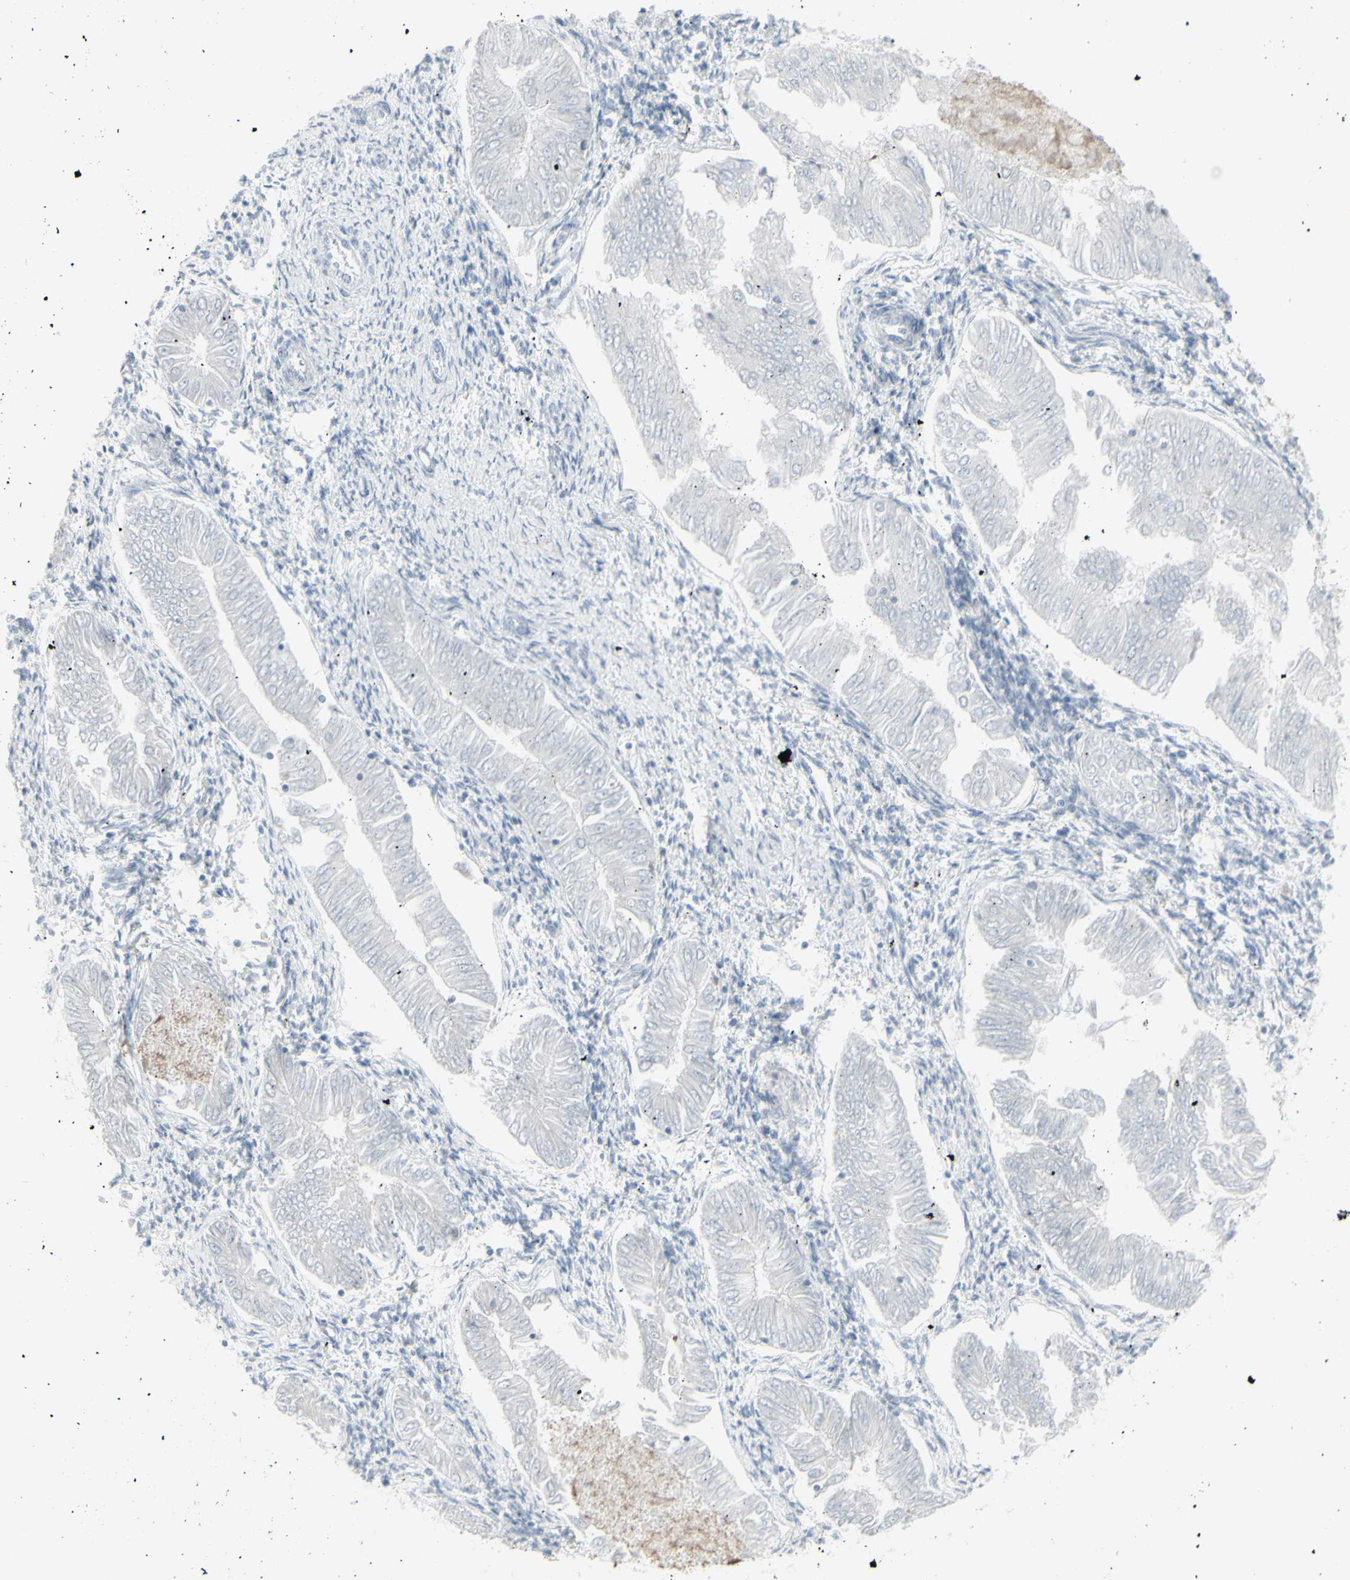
{"staining": {"intensity": "negative", "quantity": "none", "location": "none"}, "tissue": "endometrial cancer", "cell_type": "Tumor cells", "image_type": "cancer", "snomed": [{"axis": "morphology", "description": "Adenocarcinoma, NOS"}, {"axis": "topography", "description": "Endometrium"}], "caption": "Immunohistochemistry image of human endometrial cancer (adenocarcinoma) stained for a protein (brown), which reveals no positivity in tumor cells. (DAB IHC visualized using brightfield microscopy, high magnification).", "gene": "YBX2", "patient": {"sex": "female", "age": 53}}